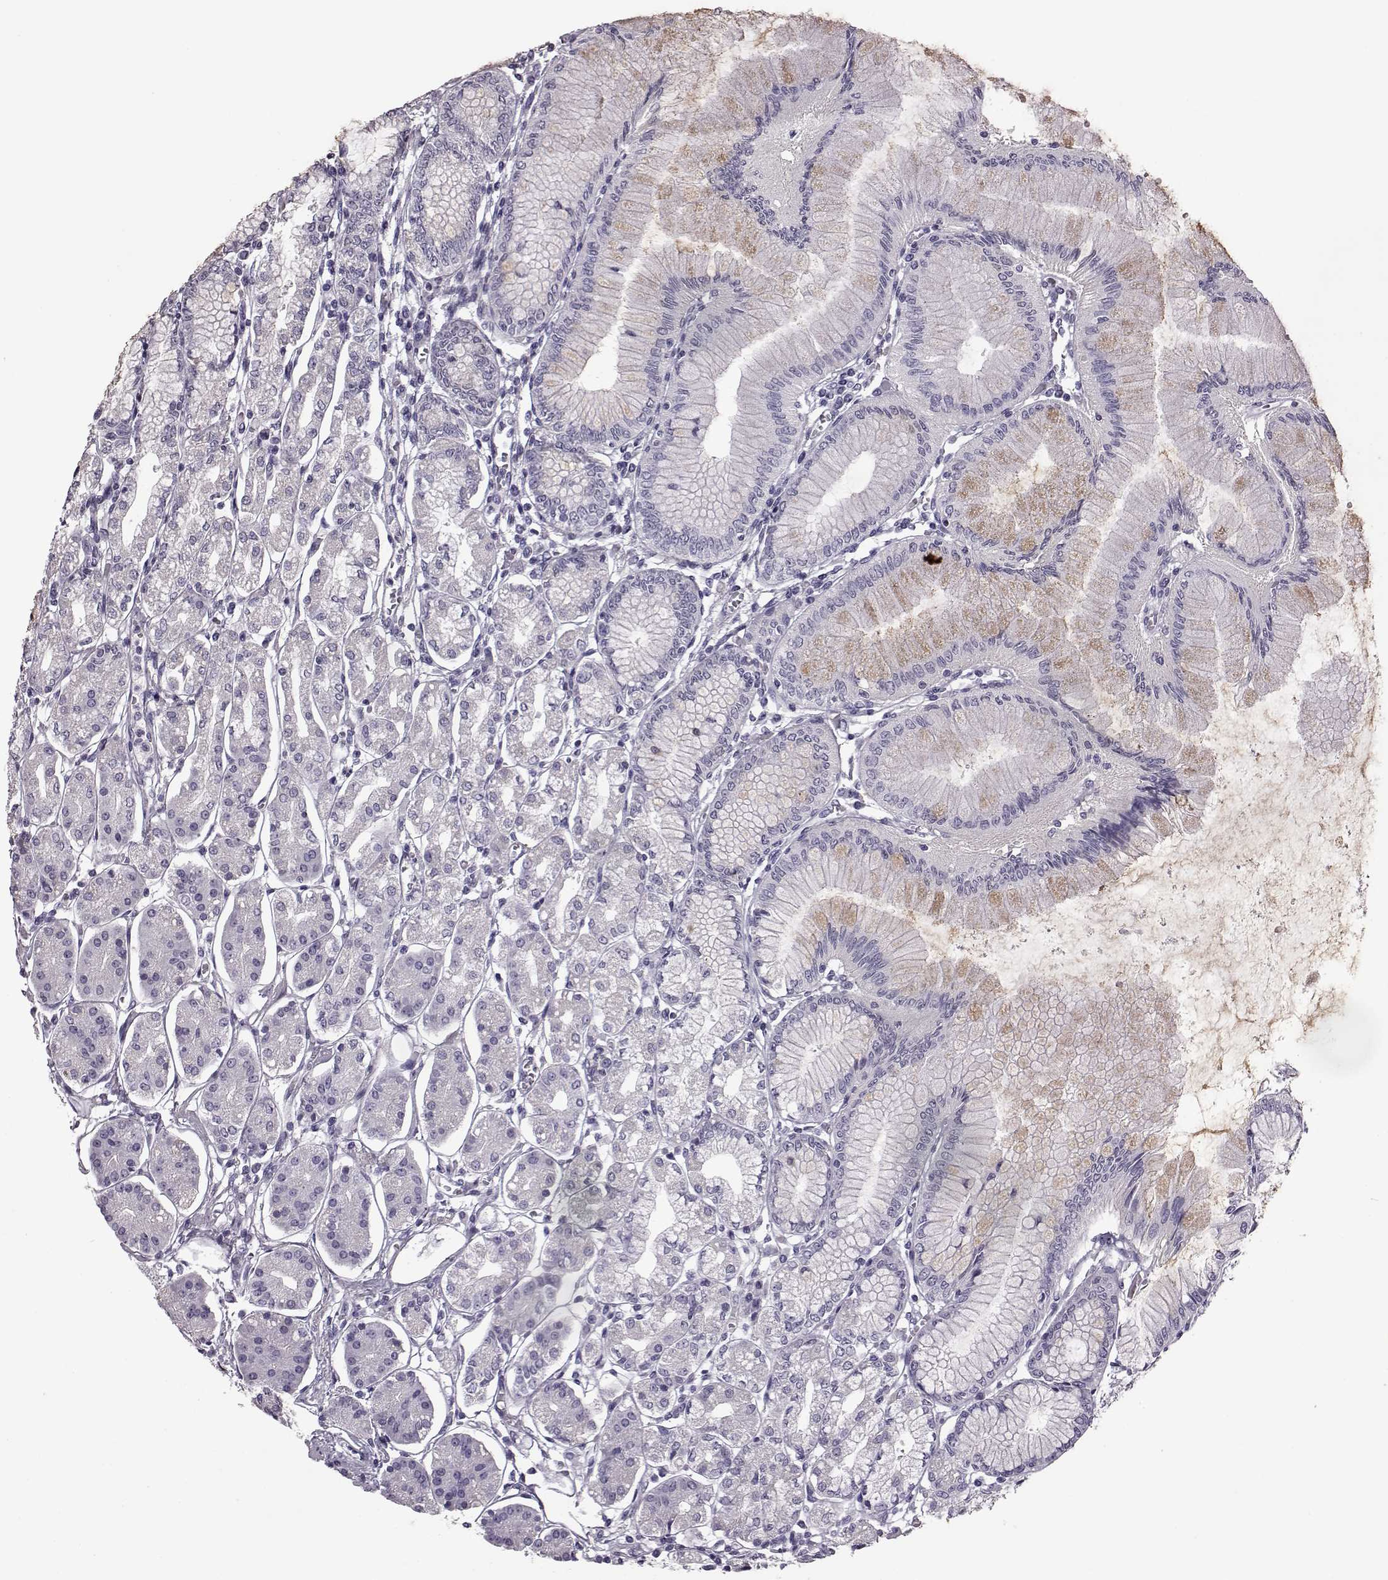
{"staining": {"intensity": "negative", "quantity": "none", "location": "none"}, "tissue": "stomach", "cell_type": "Glandular cells", "image_type": "normal", "snomed": [{"axis": "morphology", "description": "Normal tissue, NOS"}, {"axis": "topography", "description": "Skeletal muscle"}, {"axis": "topography", "description": "Stomach"}], "caption": "This photomicrograph is of normal stomach stained with immunohistochemistry to label a protein in brown with the nuclei are counter-stained blue. There is no staining in glandular cells.", "gene": "ODAD4", "patient": {"sex": "female", "age": 57}}